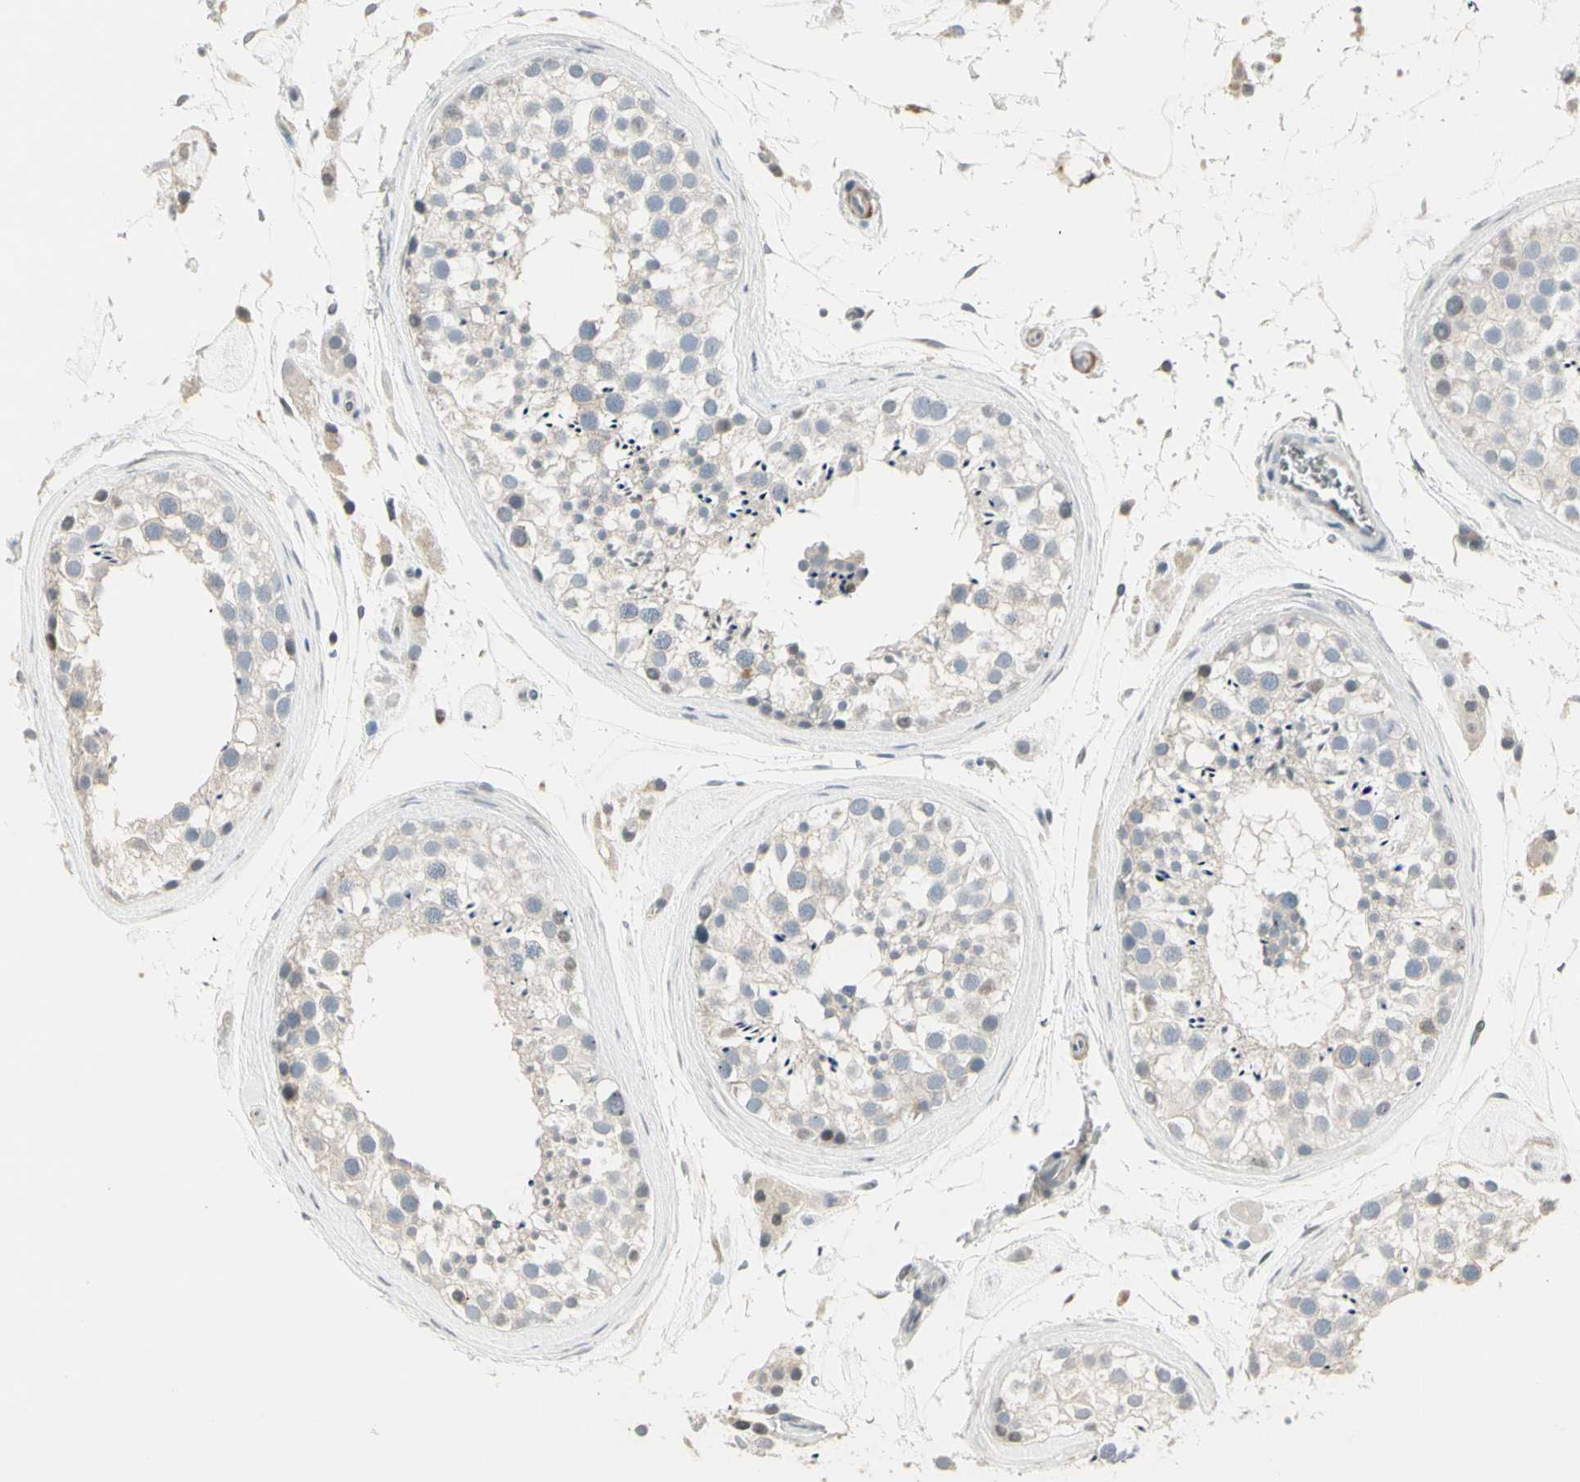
{"staining": {"intensity": "negative", "quantity": "none", "location": "none"}, "tissue": "testis", "cell_type": "Cells in seminiferous ducts", "image_type": "normal", "snomed": [{"axis": "morphology", "description": "Normal tissue, NOS"}, {"axis": "topography", "description": "Testis"}], "caption": "Testis stained for a protein using immunohistochemistry (IHC) shows no staining cells in seminiferous ducts.", "gene": "DMPK", "patient": {"sex": "male", "age": 46}}